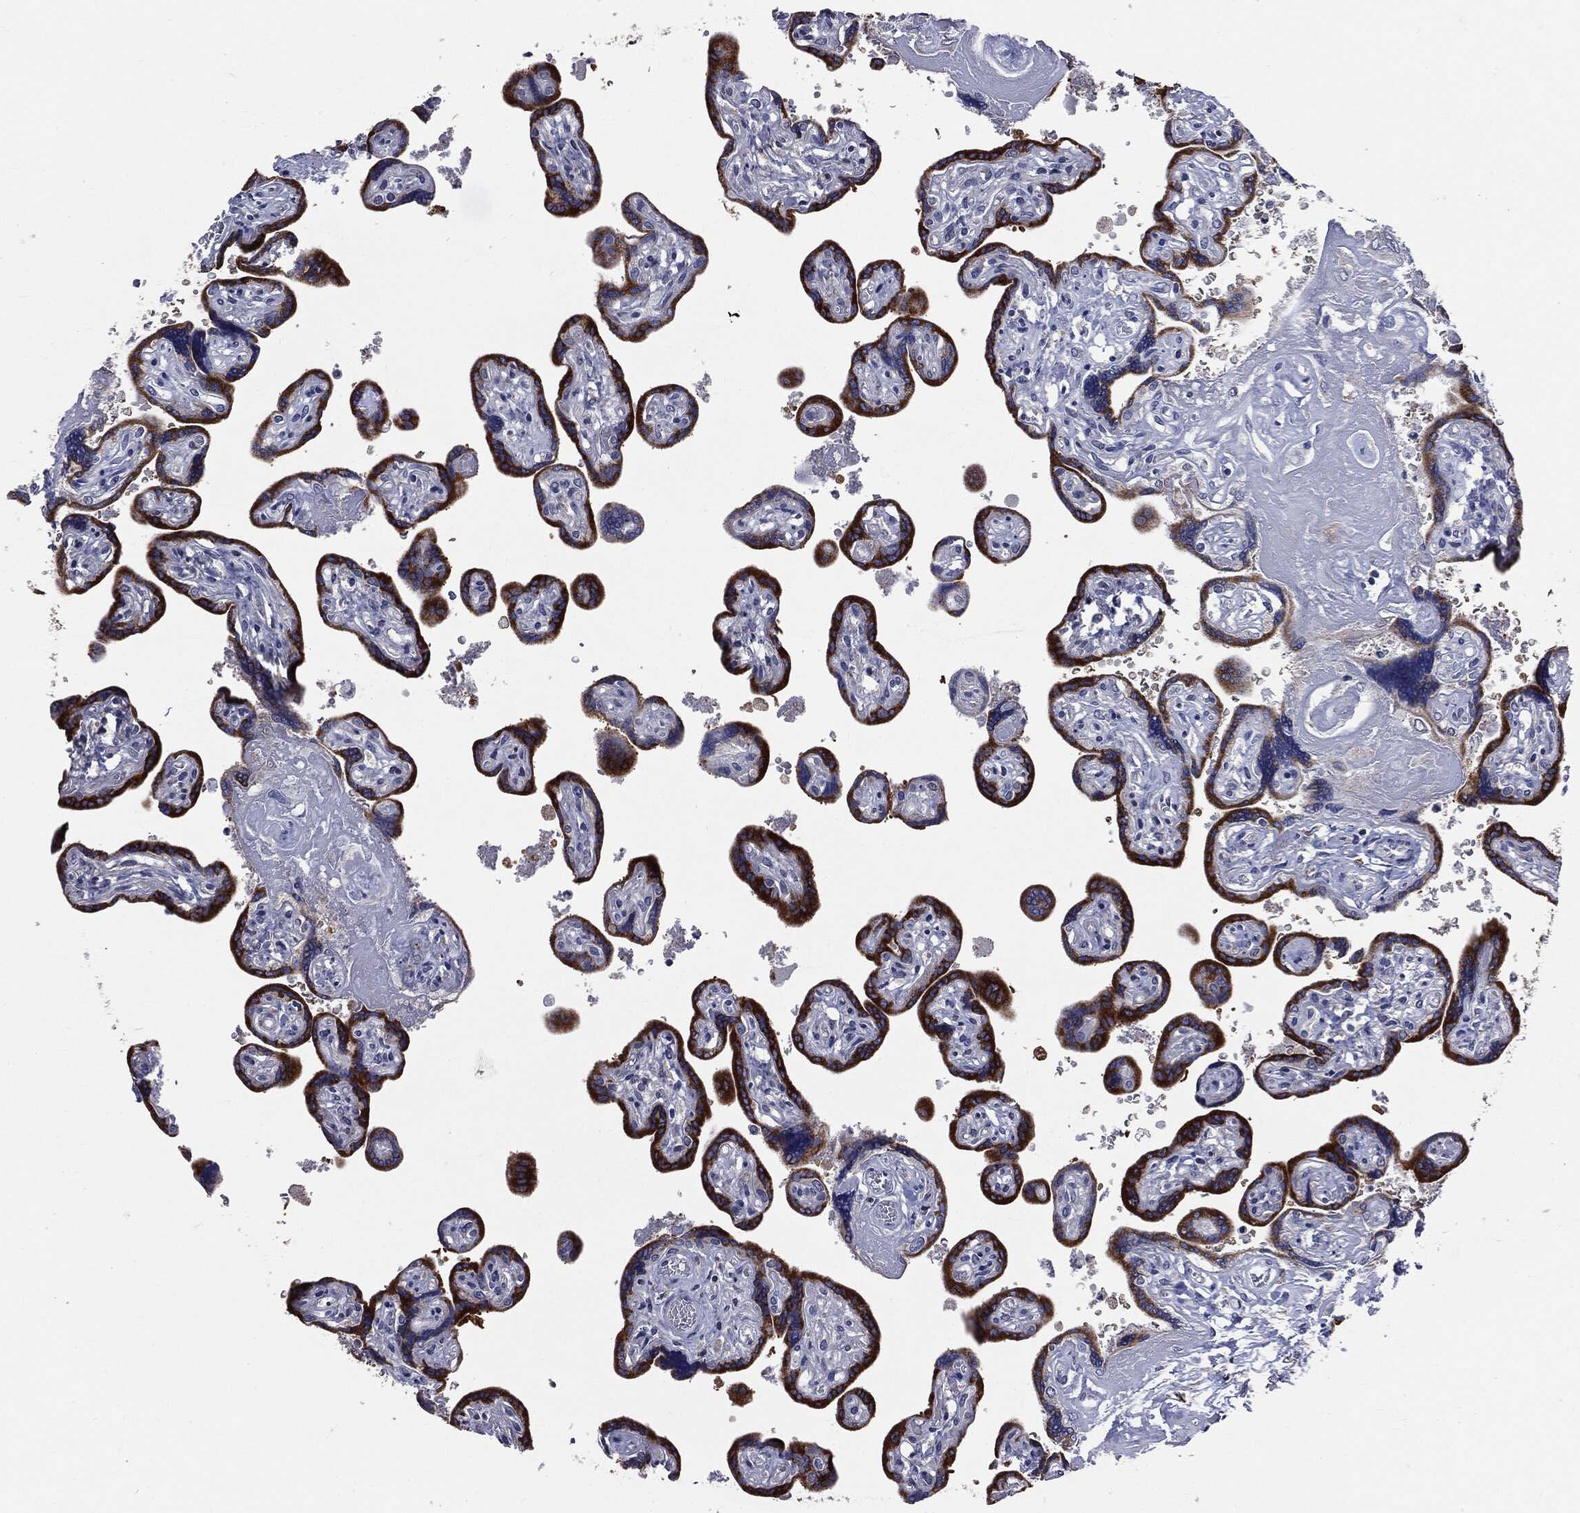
{"staining": {"intensity": "moderate", "quantity": "25%-75%", "location": "cytoplasmic/membranous"}, "tissue": "placenta", "cell_type": "Decidual cells", "image_type": "normal", "snomed": [{"axis": "morphology", "description": "Normal tissue, NOS"}, {"axis": "topography", "description": "Placenta"}], "caption": "About 25%-75% of decidual cells in benign placenta demonstrate moderate cytoplasmic/membranous protein expression as visualized by brown immunohistochemical staining.", "gene": "PTGS2", "patient": {"sex": "female", "age": 32}}